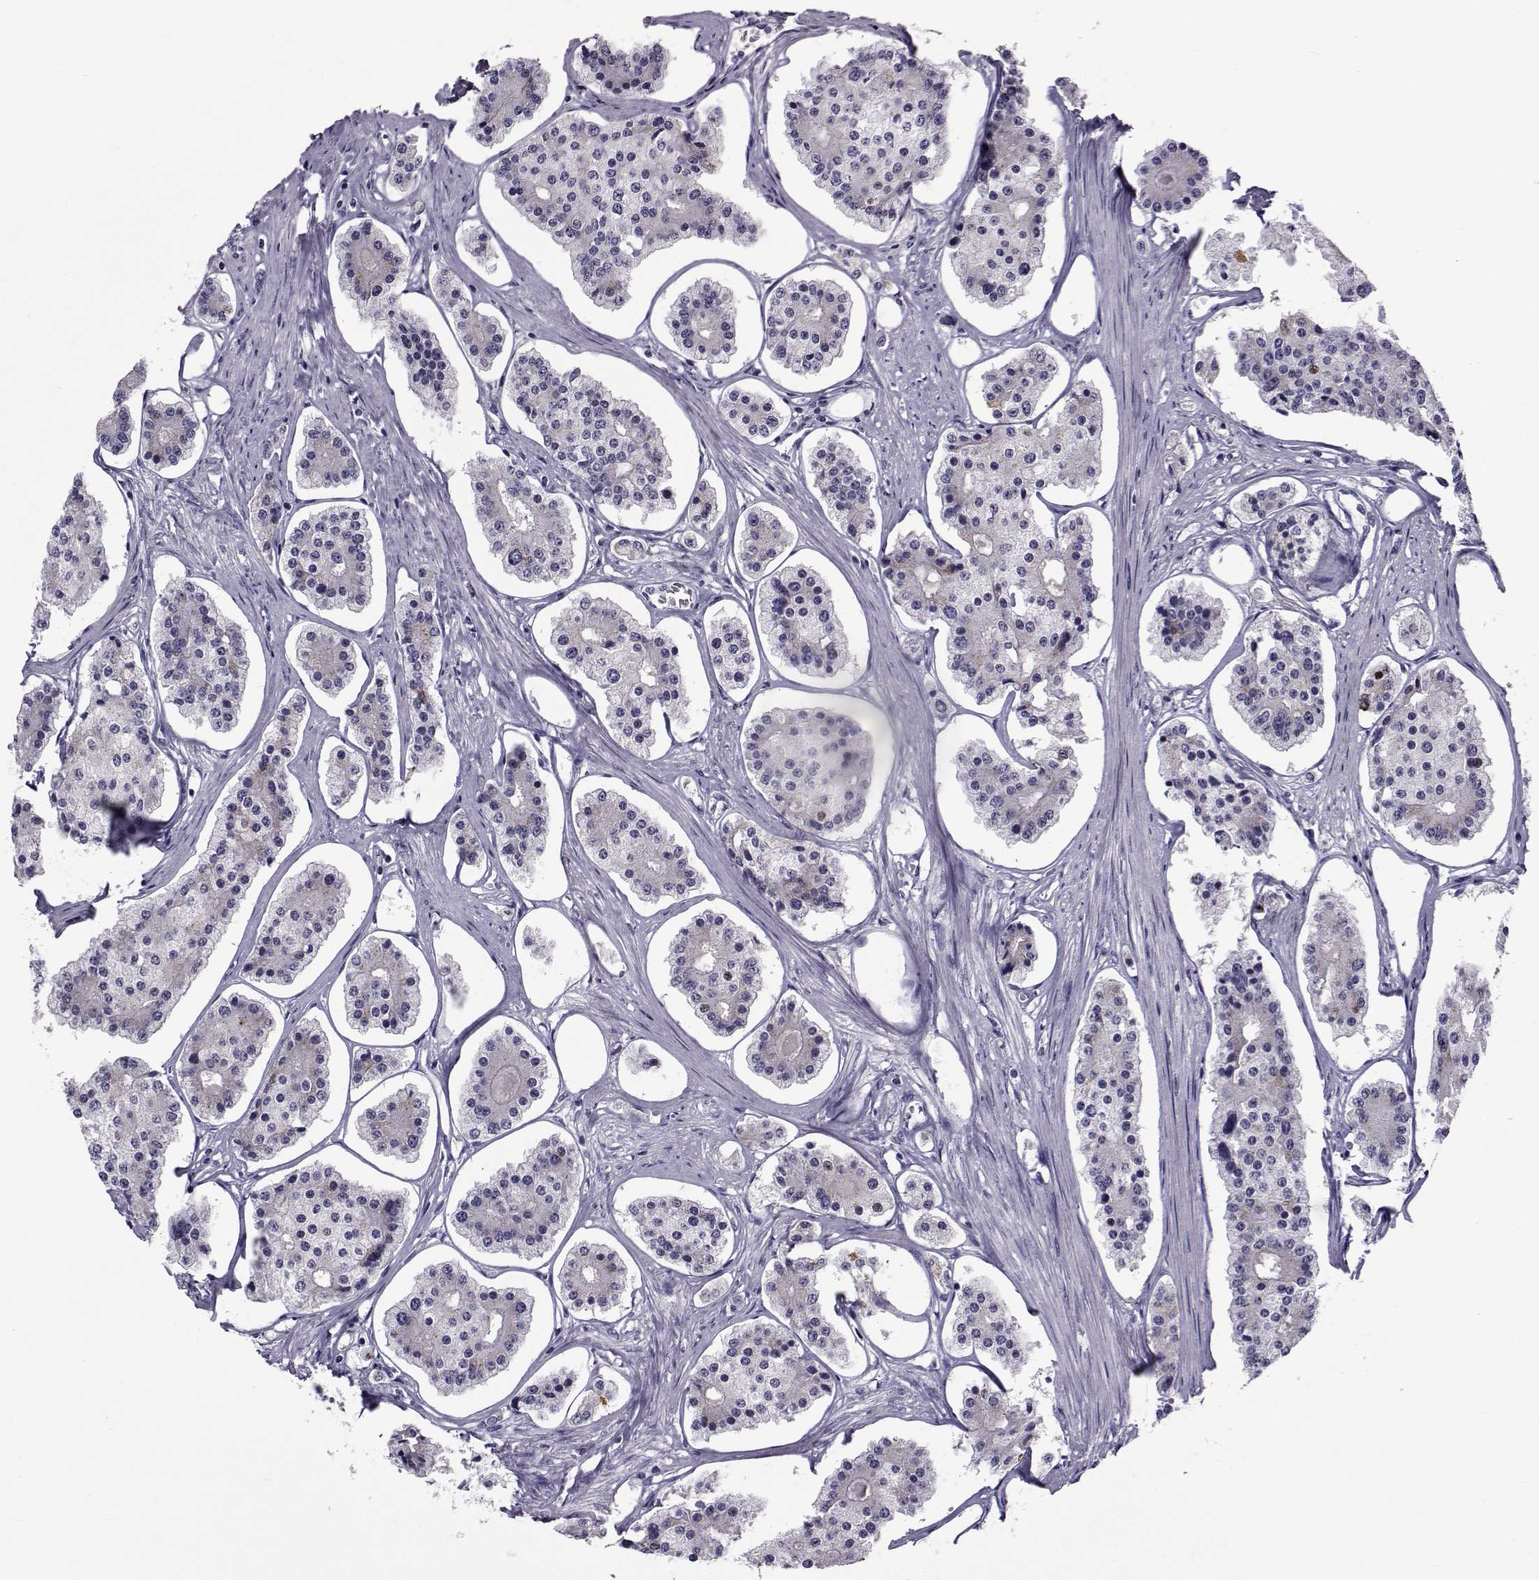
{"staining": {"intensity": "negative", "quantity": "none", "location": "none"}, "tissue": "carcinoid", "cell_type": "Tumor cells", "image_type": "cancer", "snomed": [{"axis": "morphology", "description": "Carcinoid, malignant, NOS"}, {"axis": "topography", "description": "Small intestine"}], "caption": "Carcinoid was stained to show a protein in brown. There is no significant staining in tumor cells.", "gene": "COL22A1", "patient": {"sex": "female", "age": 65}}